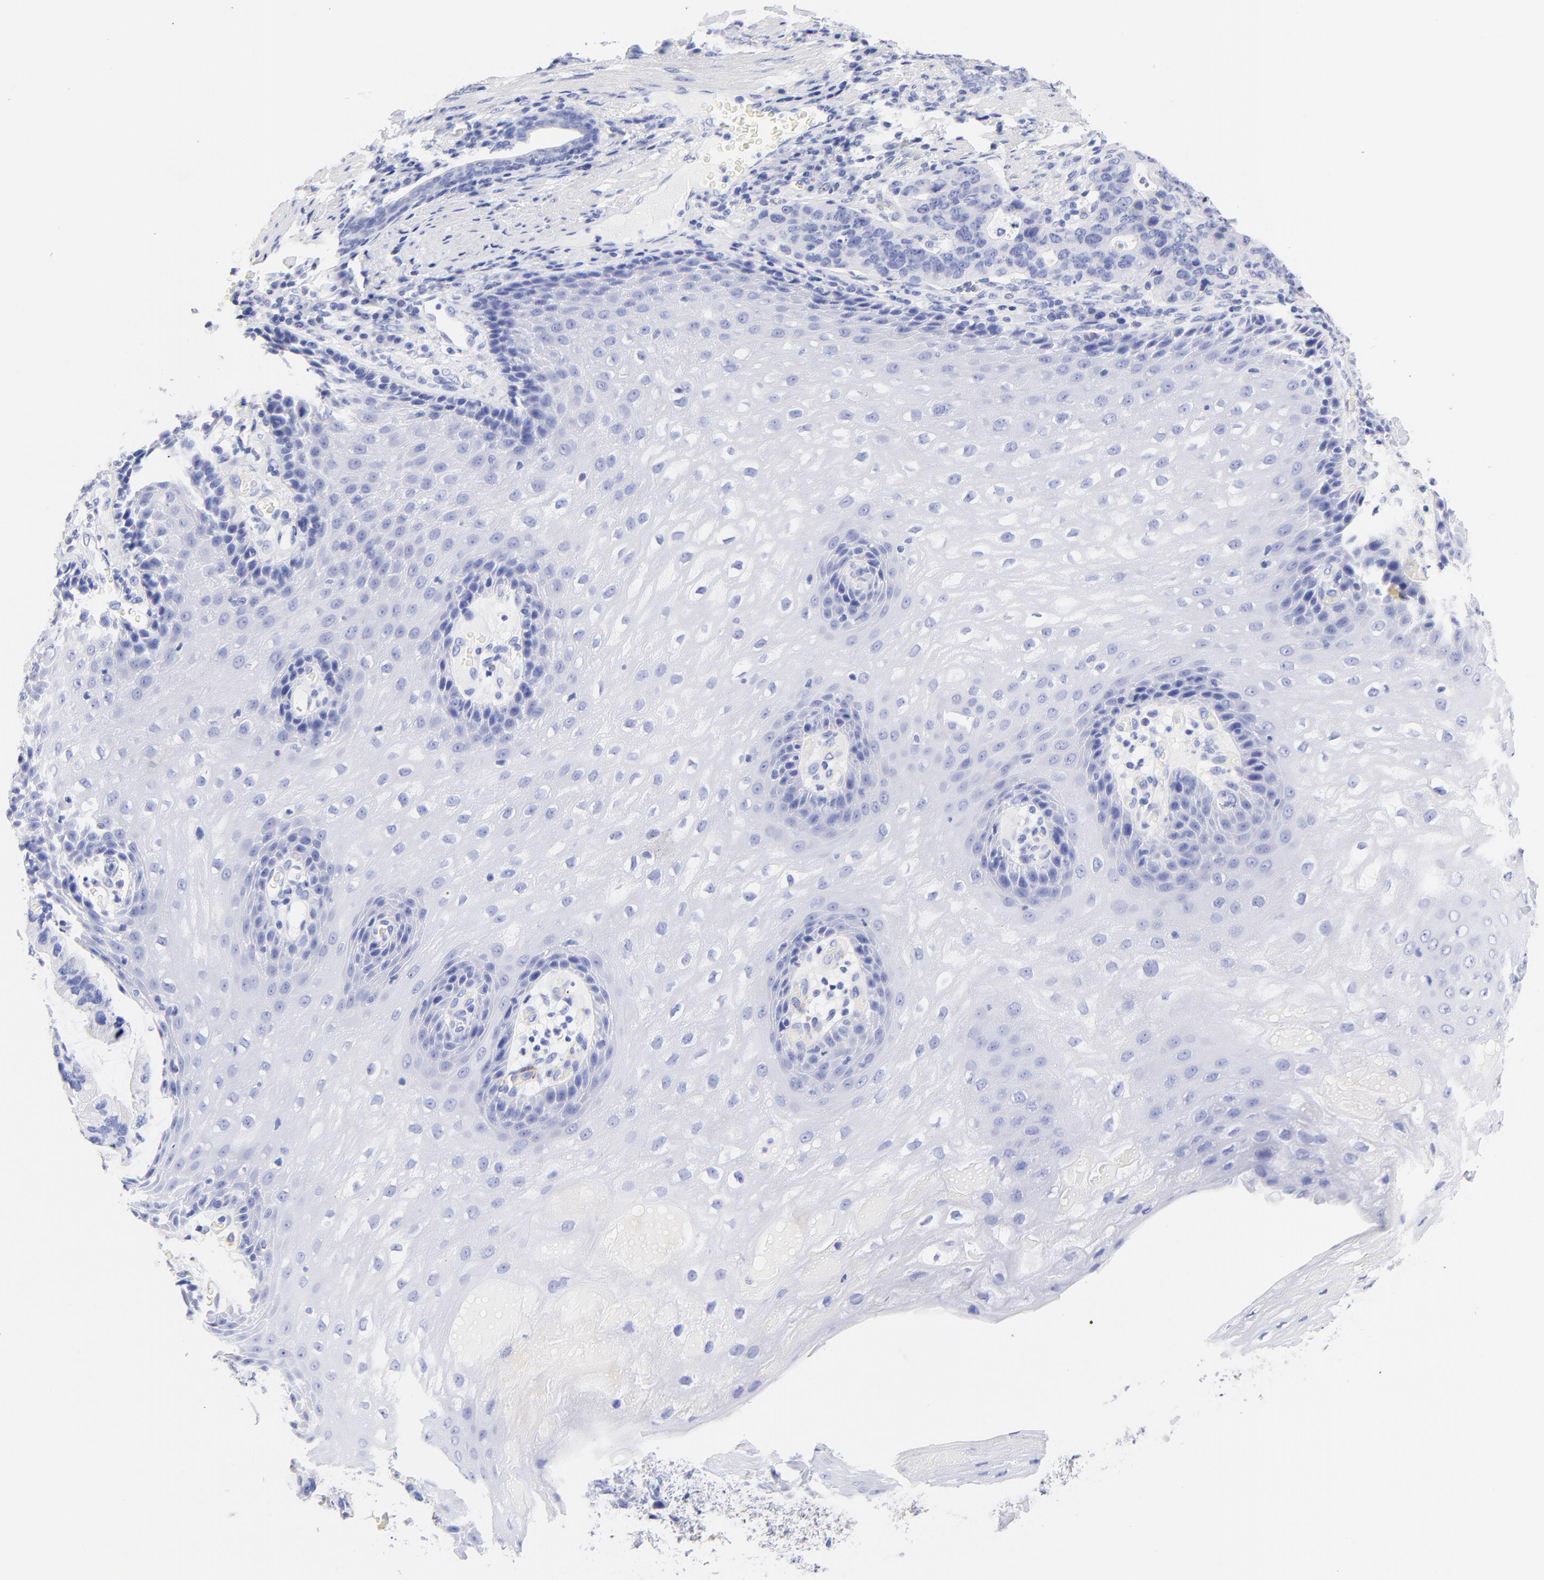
{"staining": {"intensity": "negative", "quantity": "none", "location": "none"}, "tissue": "stomach cancer", "cell_type": "Tumor cells", "image_type": "cancer", "snomed": [{"axis": "morphology", "description": "Adenocarcinoma, NOS"}, {"axis": "topography", "description": "Esophagus"}, {"axis": "topography", "description": "Stomach"}], "caption": "Micrograph shows no protein positivity in tumor cells of adenocarcinoma (stomach) tissue.", "gene": "C1QTNF6", "patient": {"sex": "male", "age": 74}}